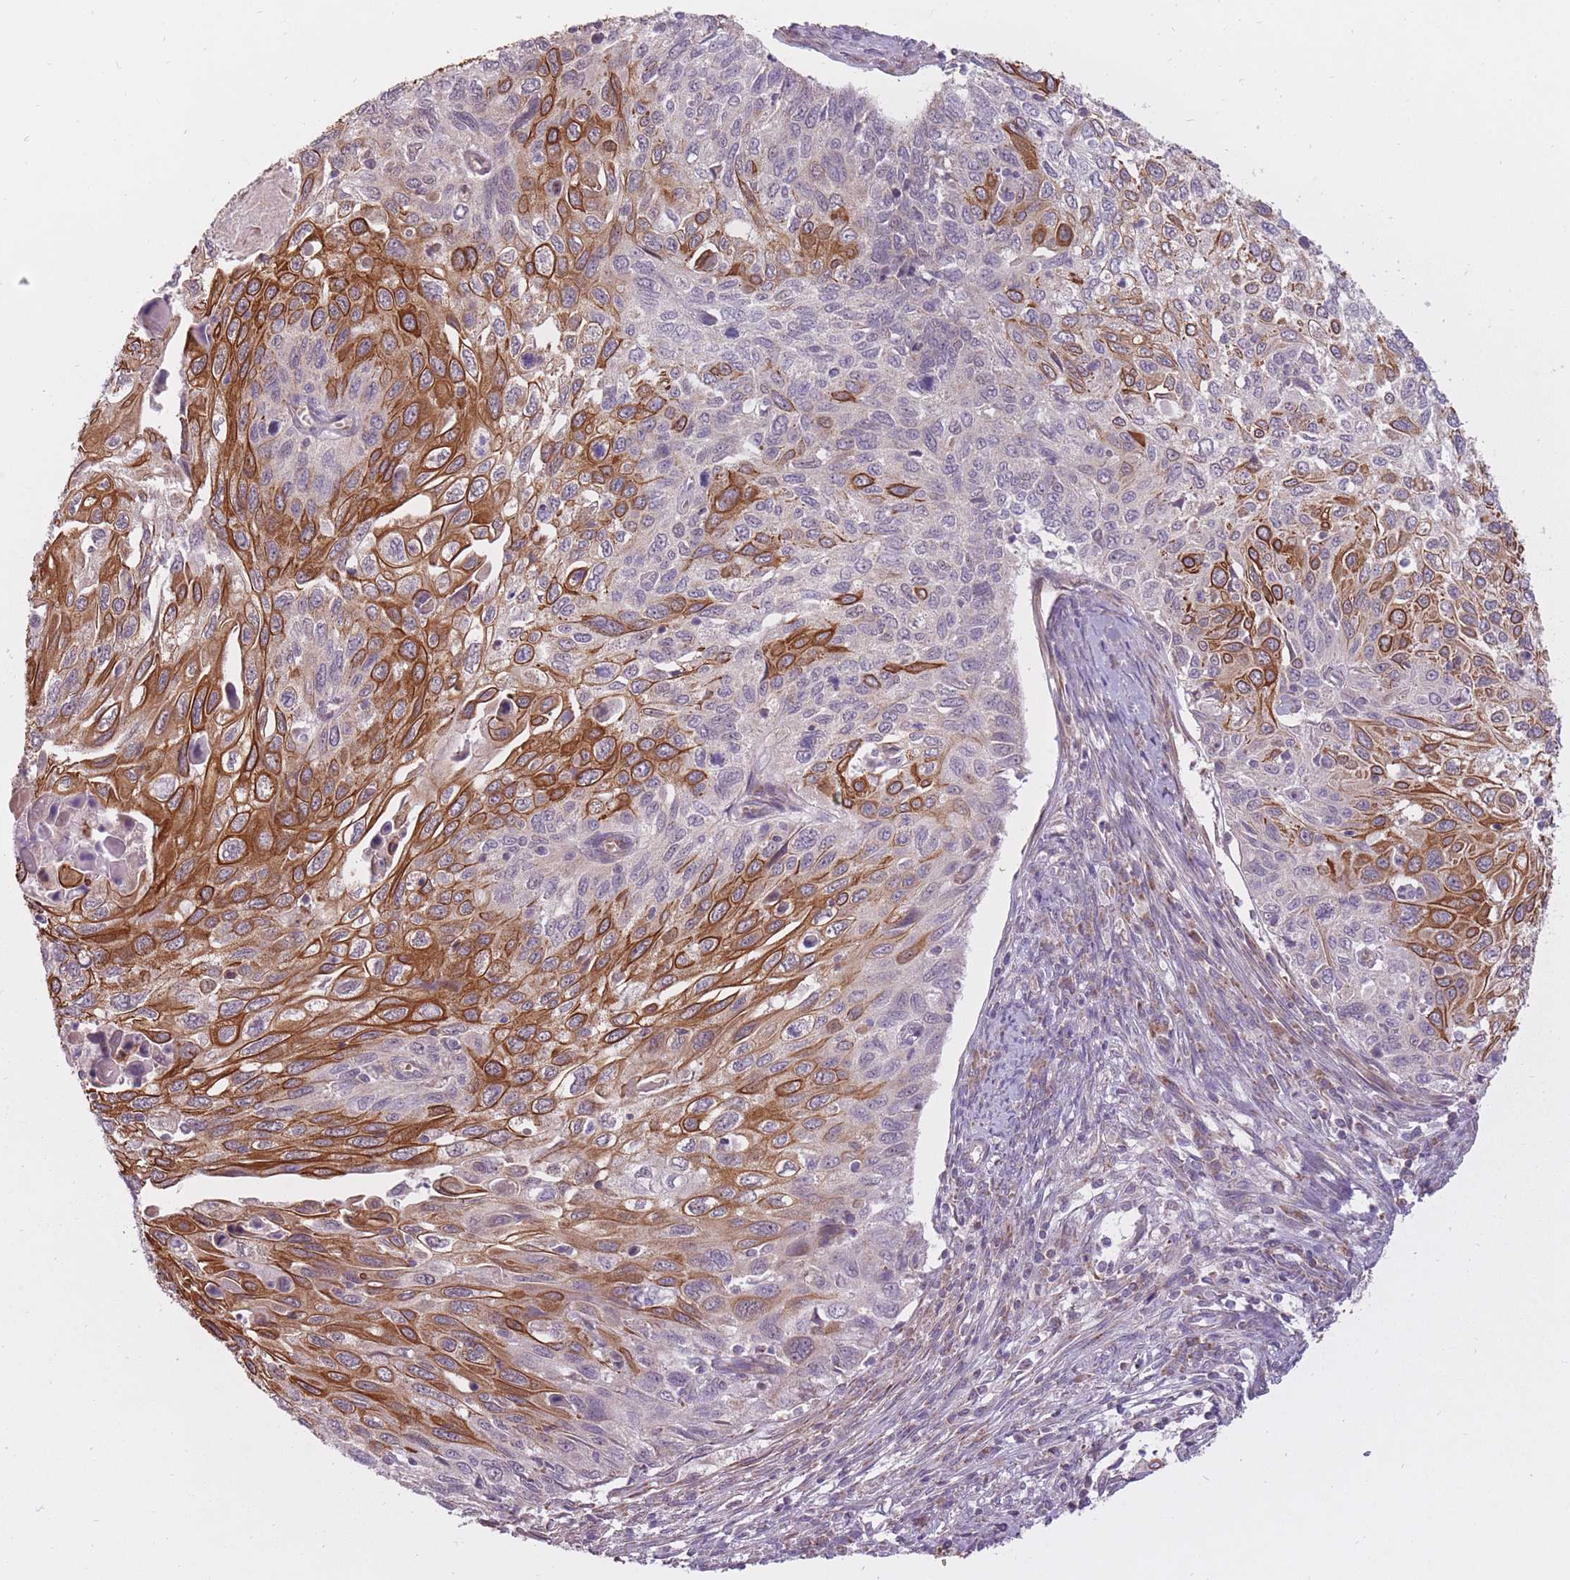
{"staining": {"intensity": "strong", "quantity": "25%-75%", "location": "cytoplasmic/membranous"}, "tissue": "cervical cancer", "cell_type": "Tumor cells", "image_type": "cancer", "snomed": [{"axis": "morphology", "description": "Squamous cell carcinoma, NOS"}, {"axis": "topography", "description": "Cervix"}], "caption": "Approximately 25%-75% of tumor cells in human squamous cell carcinoma (cervical) reveal strong cytoplasmic/membranous protein staining as visualized by brown immunohistochemical staining.", "gene": "LIN7C", "patient": {"sex": "female", "age": 70}}